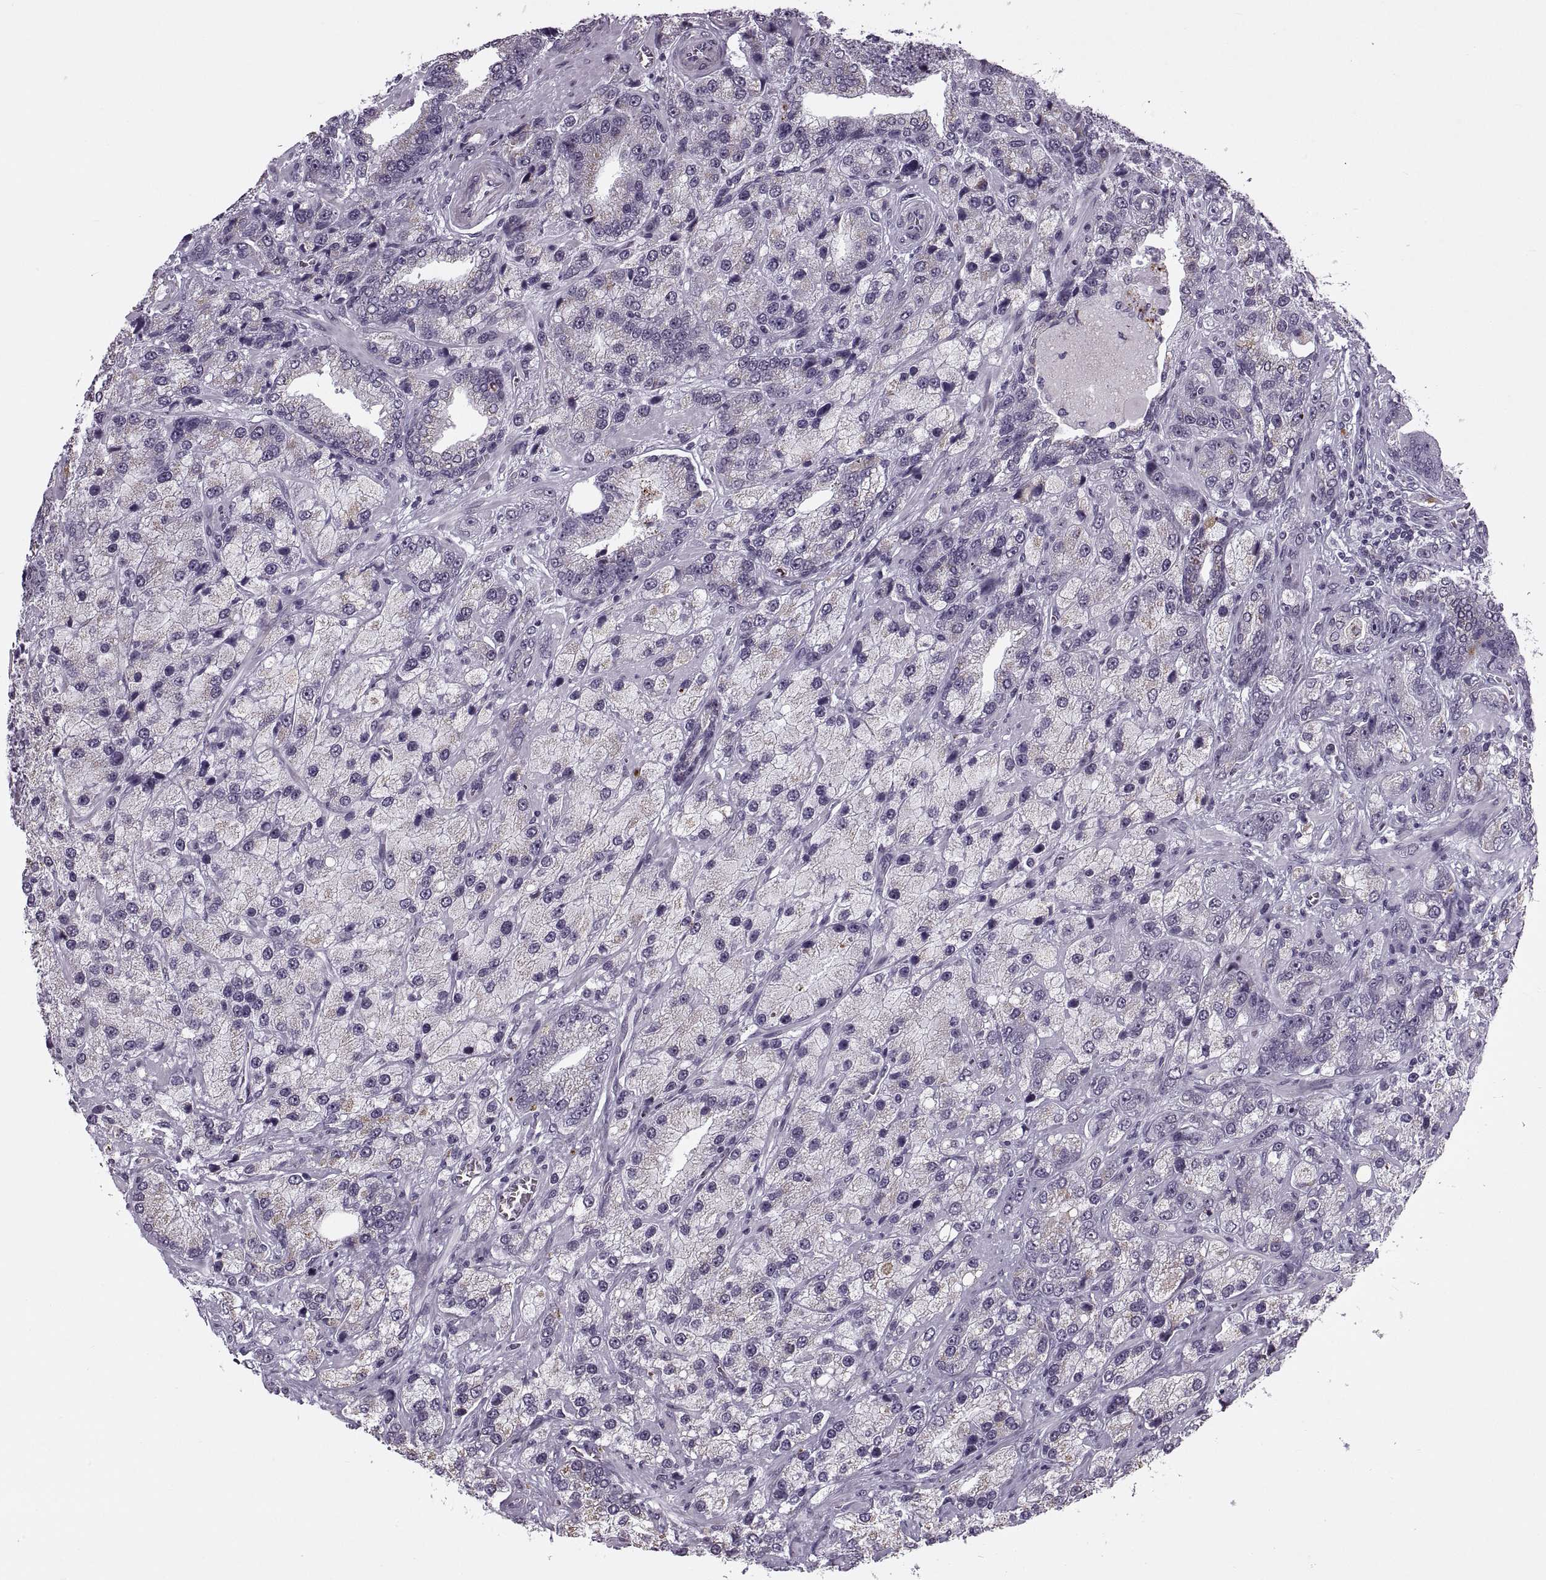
{"staining": {"intensity": "negative", "quantity": "none", "location": "none"}, "tissue": "prostate cancer", "cell_type": "Tumor cells", "image_type": "cancer", "snomed": [{"axis": "morphology", "description": "Adenocarcinoma, NOS"}, {"axis": "topography", "description": "Prostate"}], "caption": "The micrograph shows no staining of tumor cells in adenocarcinoma (prostate).", "gene": "PRSS37", "patient": {"sex": "male", "age": 63}}